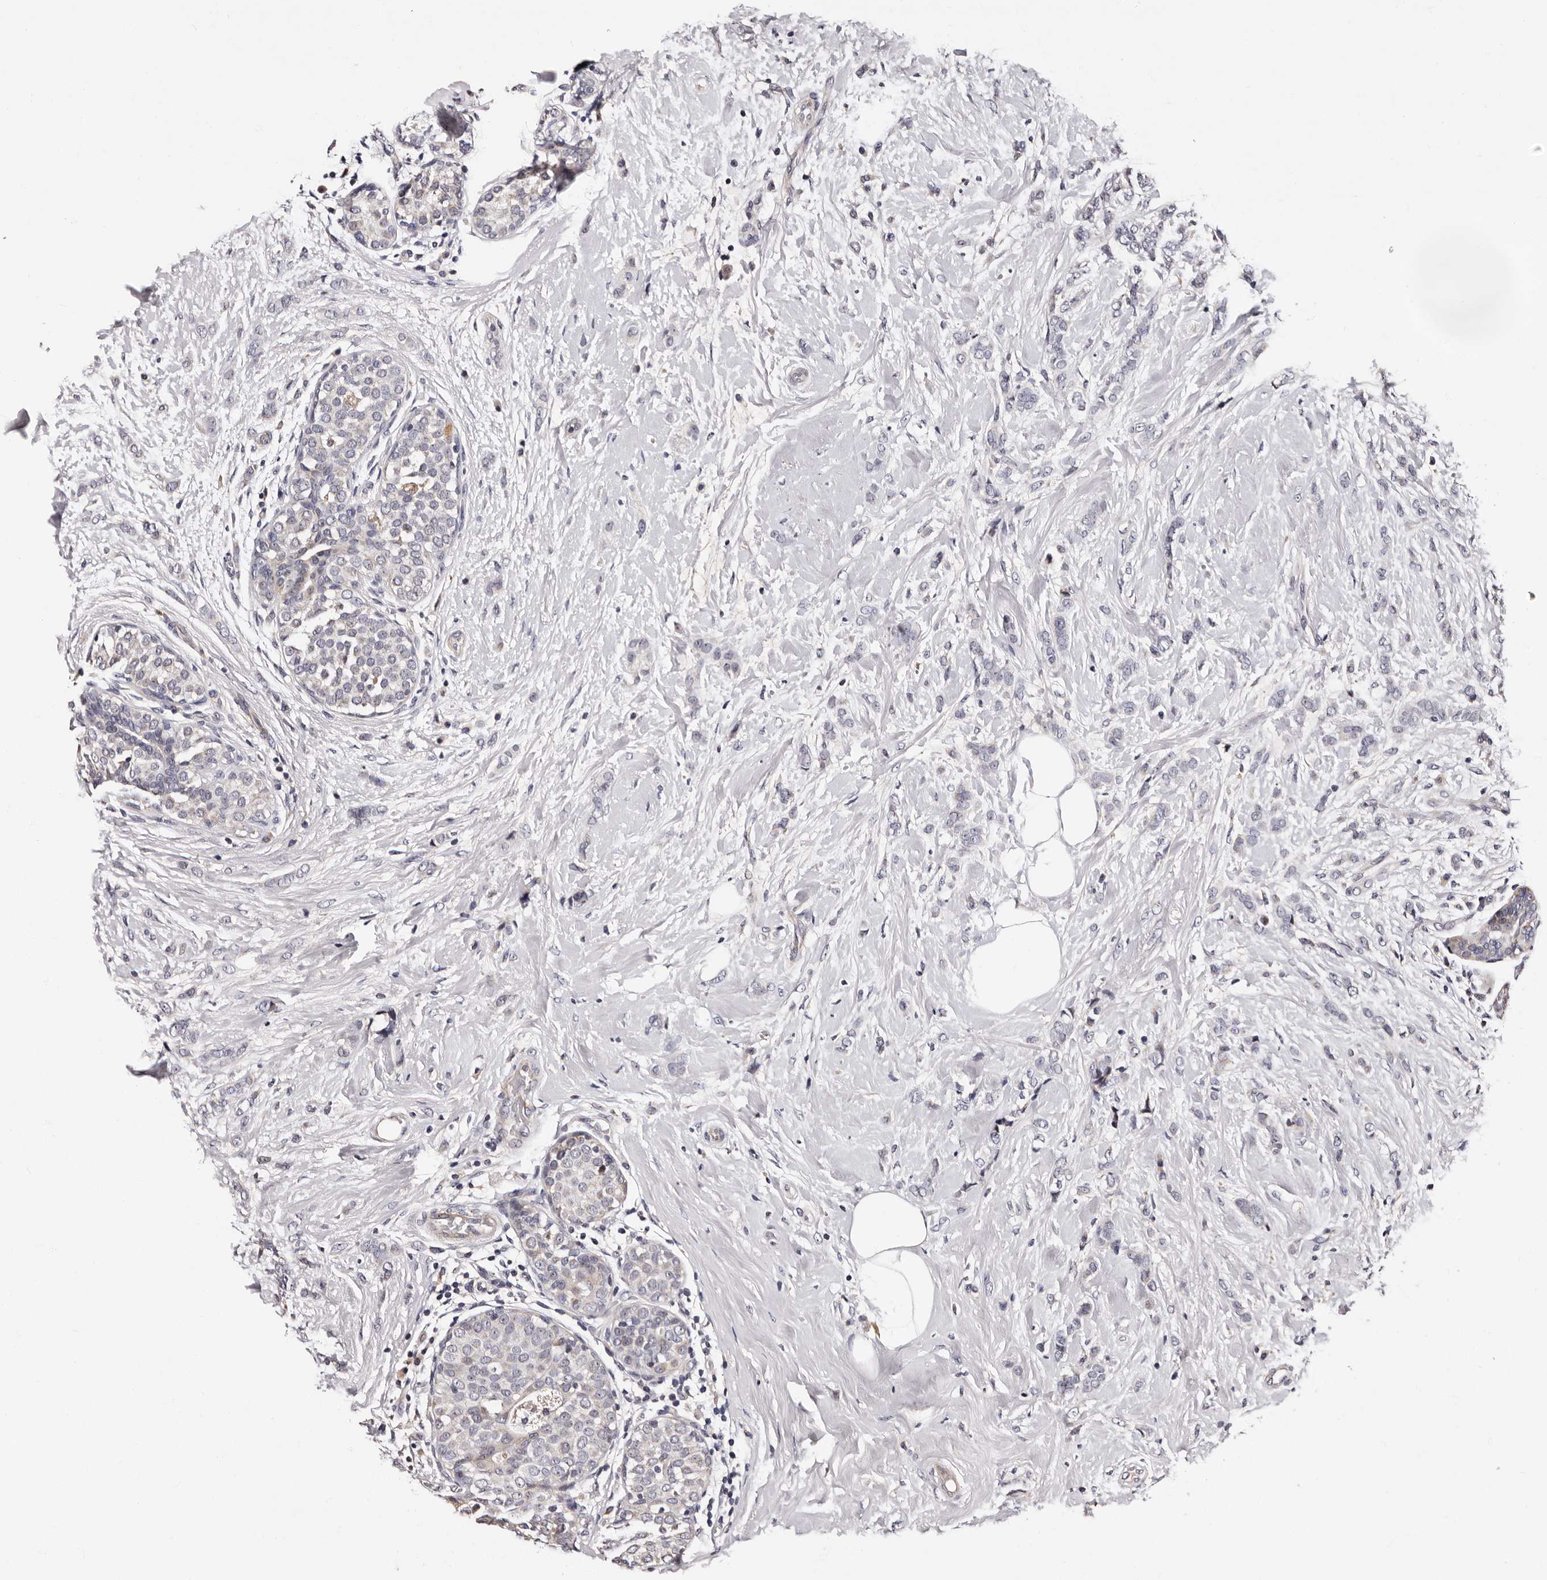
{"staining": {"intensity": "negative", "quantity": "none", "location": "none"}, "tissue": "breast cancer", "cell_type": "Tumor cells", "image_type": "cancer", "snomed": [{"axis": "morphology", "description": "Lobular carcinoma, in situ"}, {"axis": "morphology", "description": "Lobular carcinoma"}, {"axis": "topography", "description": "Breast"}], "caption": "Breast cancer (lobular carcinoma) was stained to show a protein in brown. There is no significant expression in tumor cells. (Brightfield microscopy of DAB (3,3'-diaminobenzidine) immunohistochemistry (IHC) at high magnification).", "gene": "TAF4B", "patient": {"sex": "female", "age": 41}}